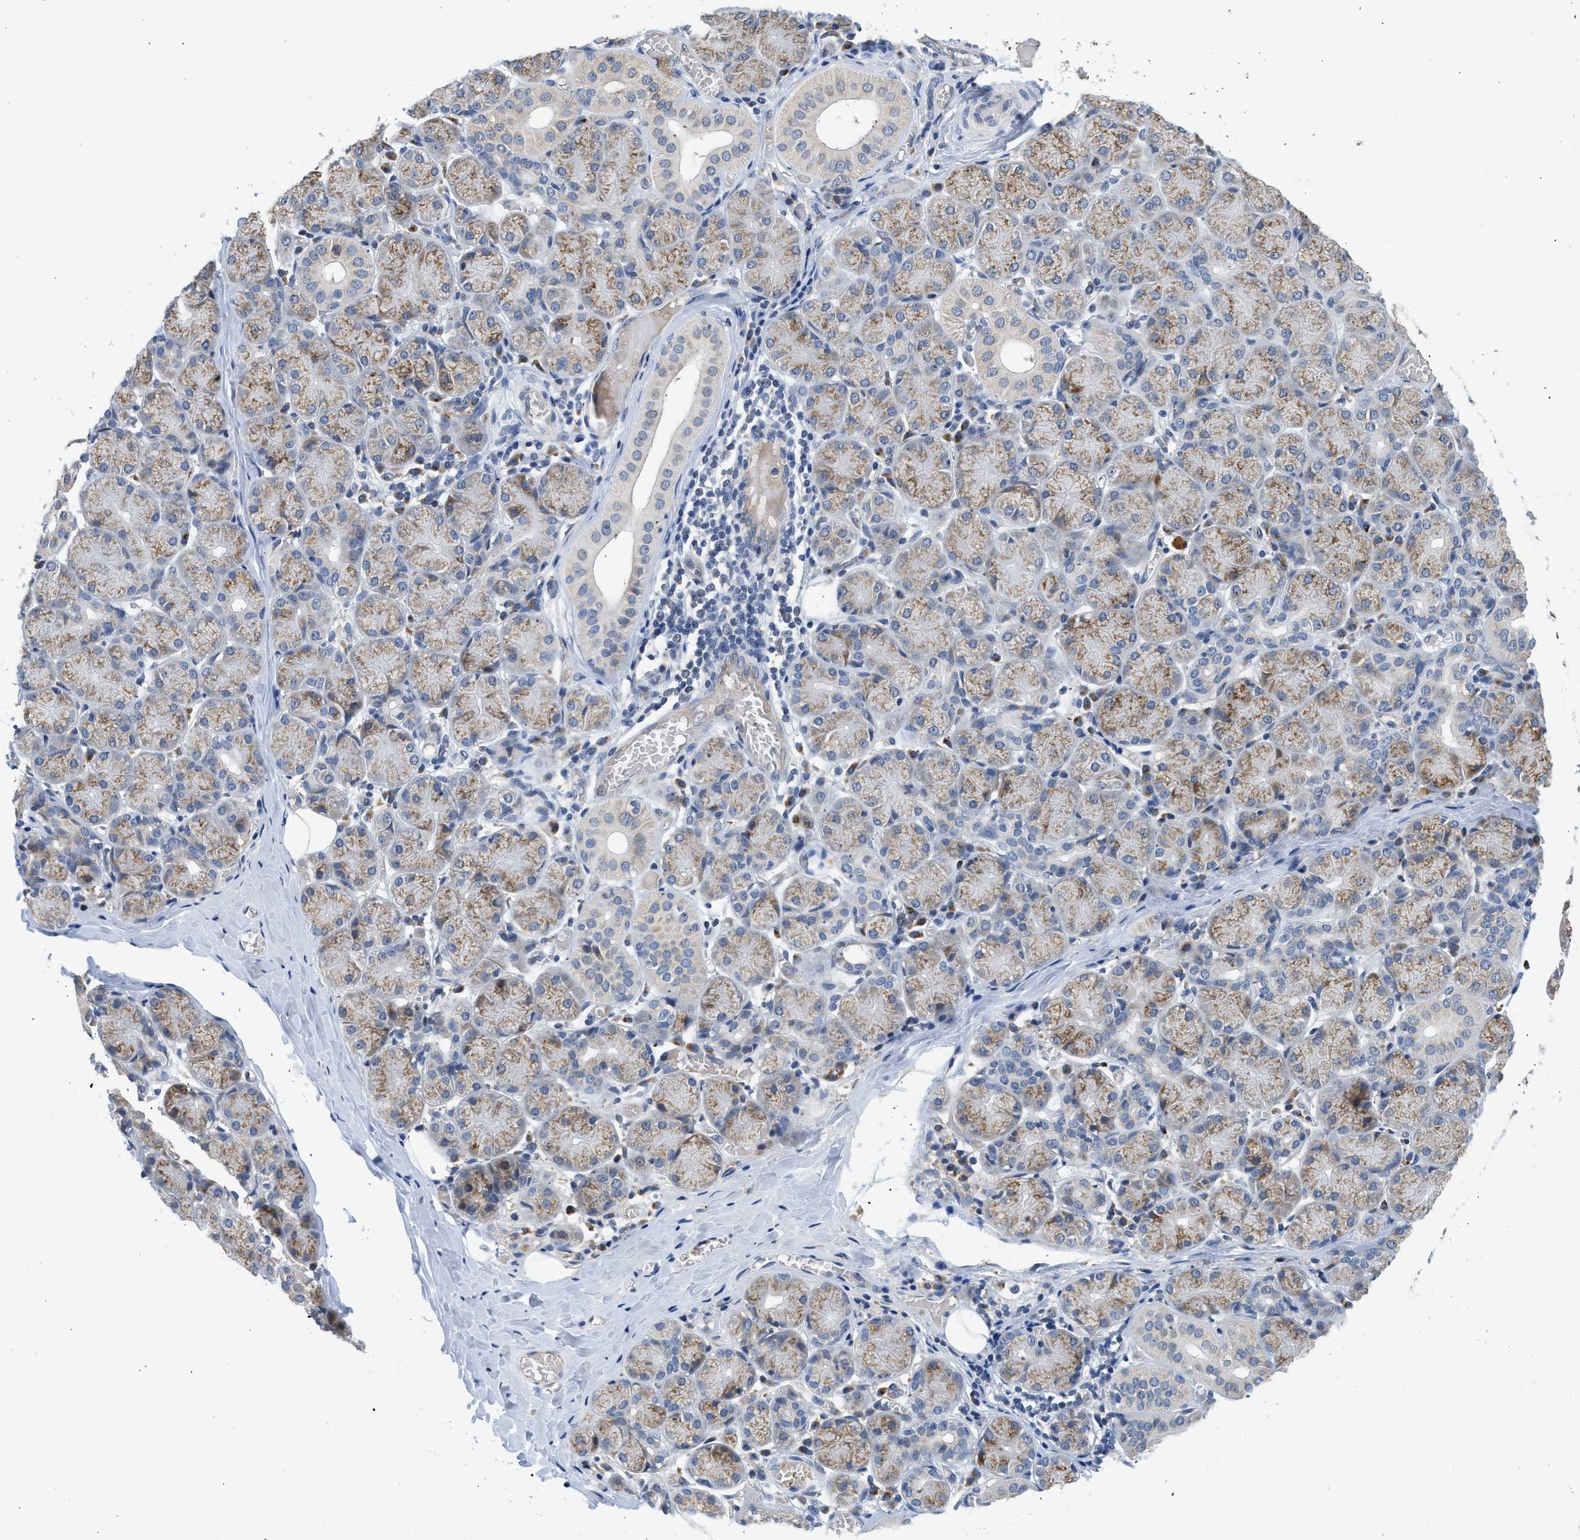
{"staining": {"intensity": "weak", "quantity": "25%-75%", "location": "cytoplasmic/membranous"}, "tissue": "salivary gland", "cell_type": "Glandular cells", "image_type": "normal", "snomed": [{"axis": "morphology", "description": "Normal tissue, NOS"}, {"axis": "topography", "description": "Salivary gland"}], "caption": "A high-resolution image shows immunohistochemistry staining of normal salivary gland, which demonstrates weak cytoplasmic/membranous positivity in about 25%-75% of glandular cells. The staining was performed using DAB, with brown indicating positive protein expression. Nuclei are stained blue with hematoxylin.", "gene": "PIM1", "patient": {"sex": "female", "age": 24}}